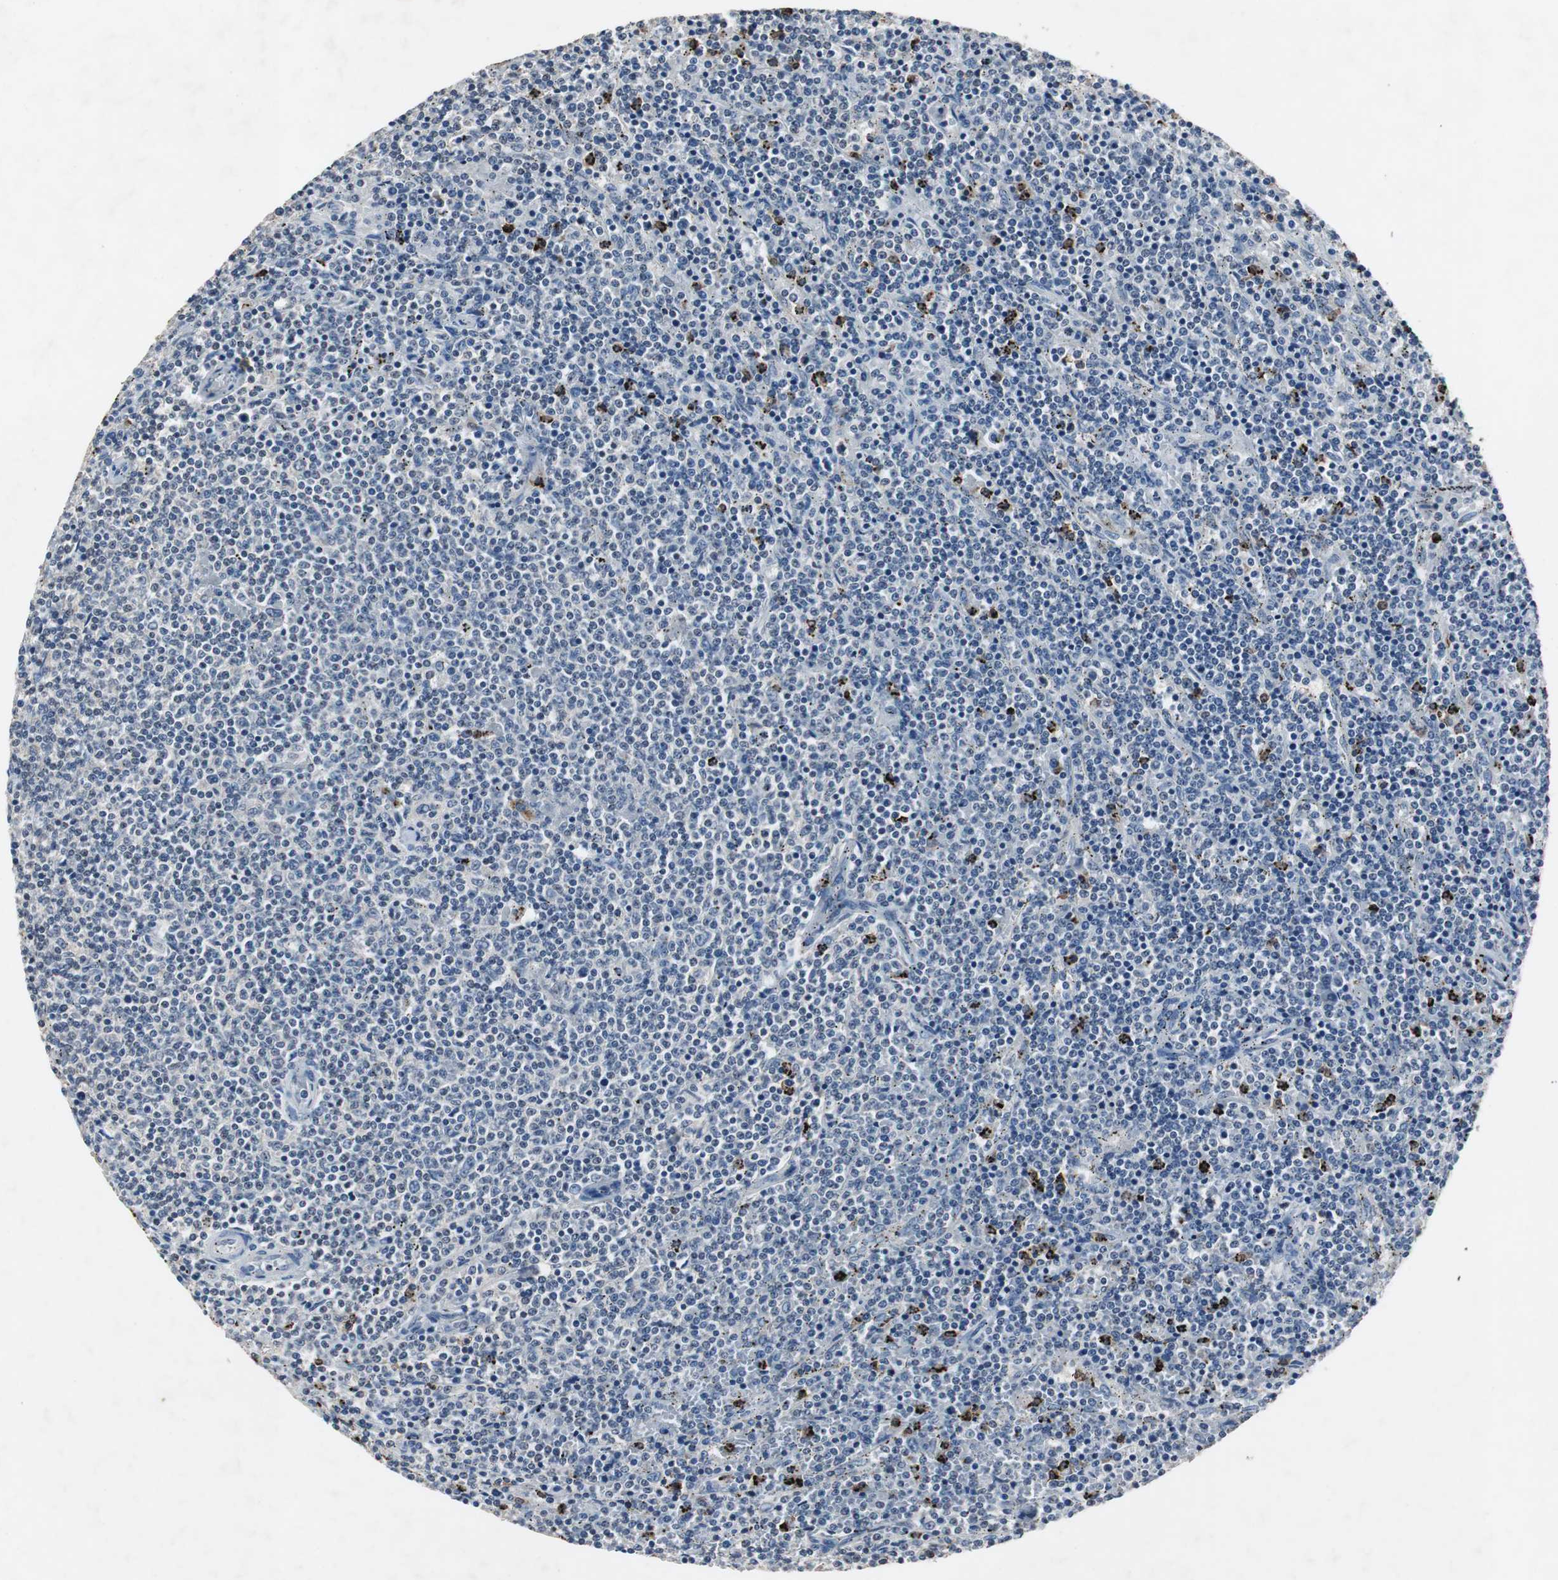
{"staining": {"intensity": "negative", "quantity": "none", "location": "none"}, "tissue": "lymphoma", "cell_type": "Tumor cells", "image_type": "cancer", "snomed": [{"axis": "morphology", "description": "Malignant lymphoma, non-Hodgkin's type, Low grade"}, {"axis": "topography", "description": "Spleen"}], "caption": "A histopathology image of low-grade malignant lymphoma, non-Hodgkin's type stained for a protein exhibits no brown staining in tumor cells. The staining was performed using DAB (3,3'-diaminobenzidine) to visualize the protein expression in brown, while the nuclei were stained in blue with hematoxylin (Magnification: 20x).", "gene": "ADNP2", "patient": {"sex": "female", "age": 50}}